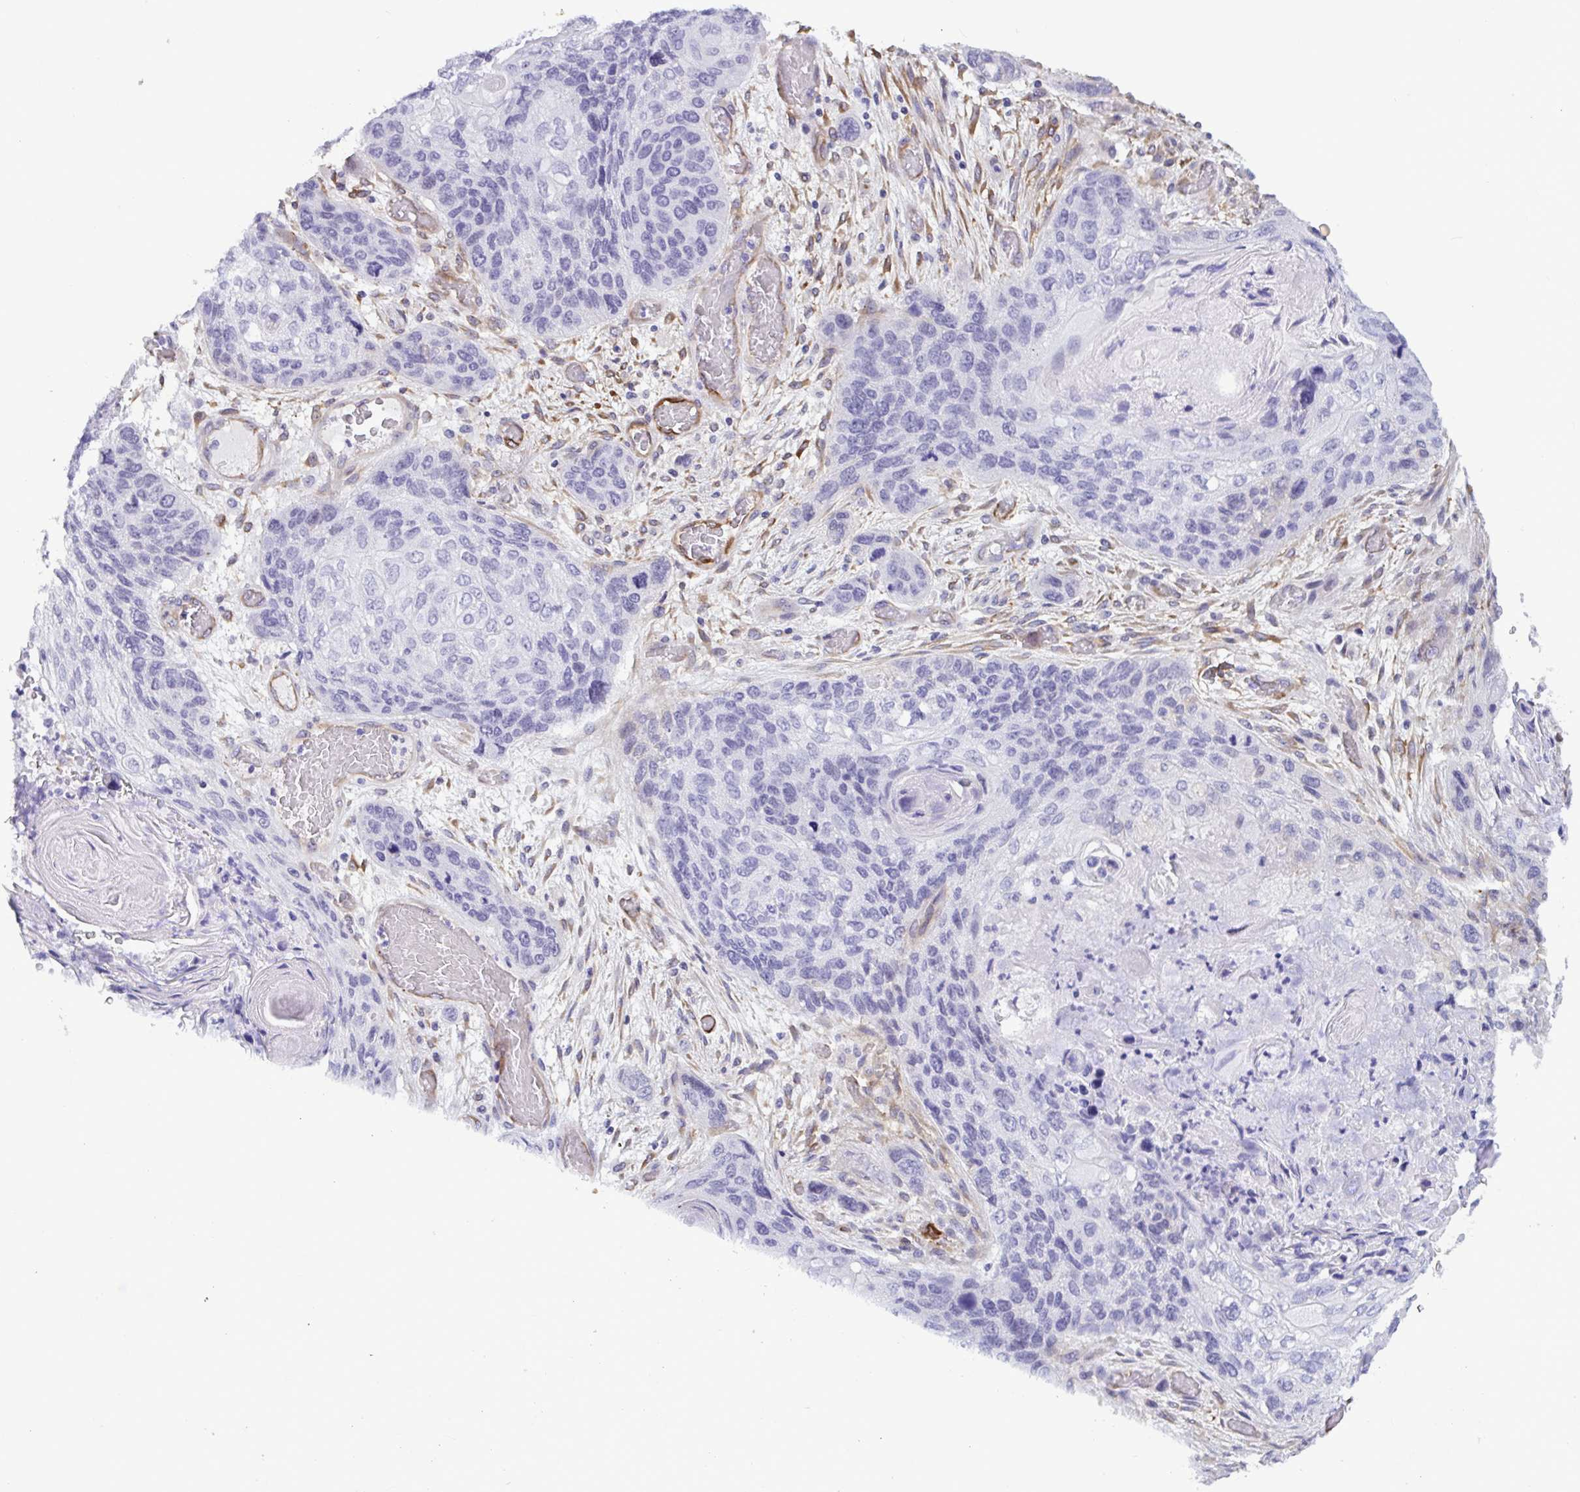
{"staining": {"intensity": "negative", "quantity": "none", "location": "none"}, "tissue": "lung cancer", "cell_type": "Tumor cells", "image_type": "cancer", "snomed": [{"axis": "morphology", "description": "Squamous cell carcinoma, NOS"}, {"axis": "morphology", "description": "Squamous cell carcinoma, metastatic, NOS"}, {"axis": "topography", "description": "Lymph node"}, {"axis": "topography", "description": "Lung"}], "caption": "This photomicrograph is of lung cancer (squamous cell carcinoma) stained with immunohistochemistry (IHC) to label a protein in brown with the nuclei are counter-stained blue. There is no positivity in tumor cells.", "gene": "EML1", "patient": {"sex": "male", "age": 41}}